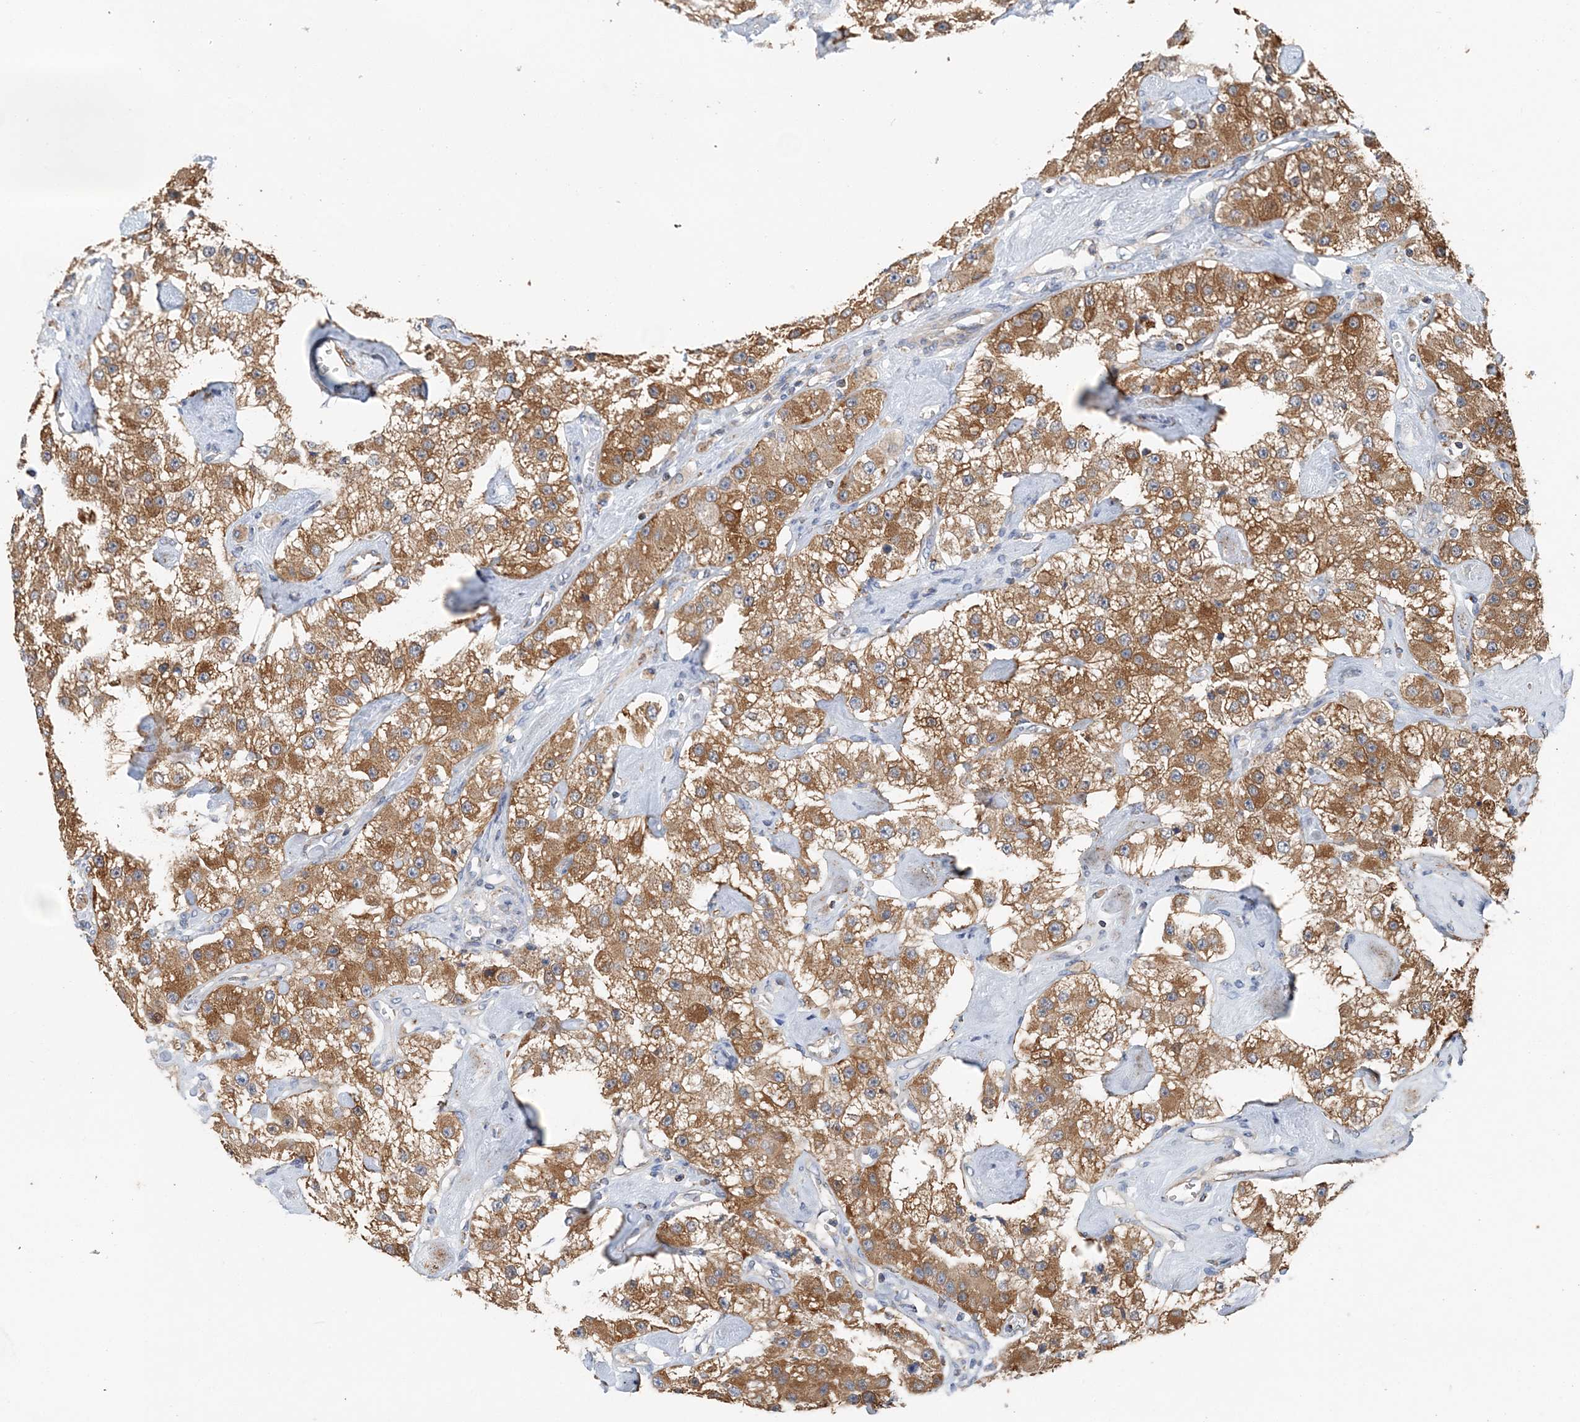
{"staining": {"intensity": "moderate", "quantity": ">75%", "location": "cytoplasmic/membranous"}, "tissue": "carcinoid", "cell_type": "Tumor cells", "image_type": "cancer", "snomed": [{"axis": "morphology", "description": "Carcinoid, malignant, NOS"}, {"axis": "topography", "description": "Pancreas"}], "caption": "Immunohistochemistry (IHC) of human carcinoid exhibits medium levels of moderate cytoplasmic/membranous staining in approximately >75% of tumor cells. Immunohistochemistry (IHC) stains the protein in brown and the nuclei are stained blue.", "gene": "SPRY2", "patient": {"sex": "male", "age": 41}}